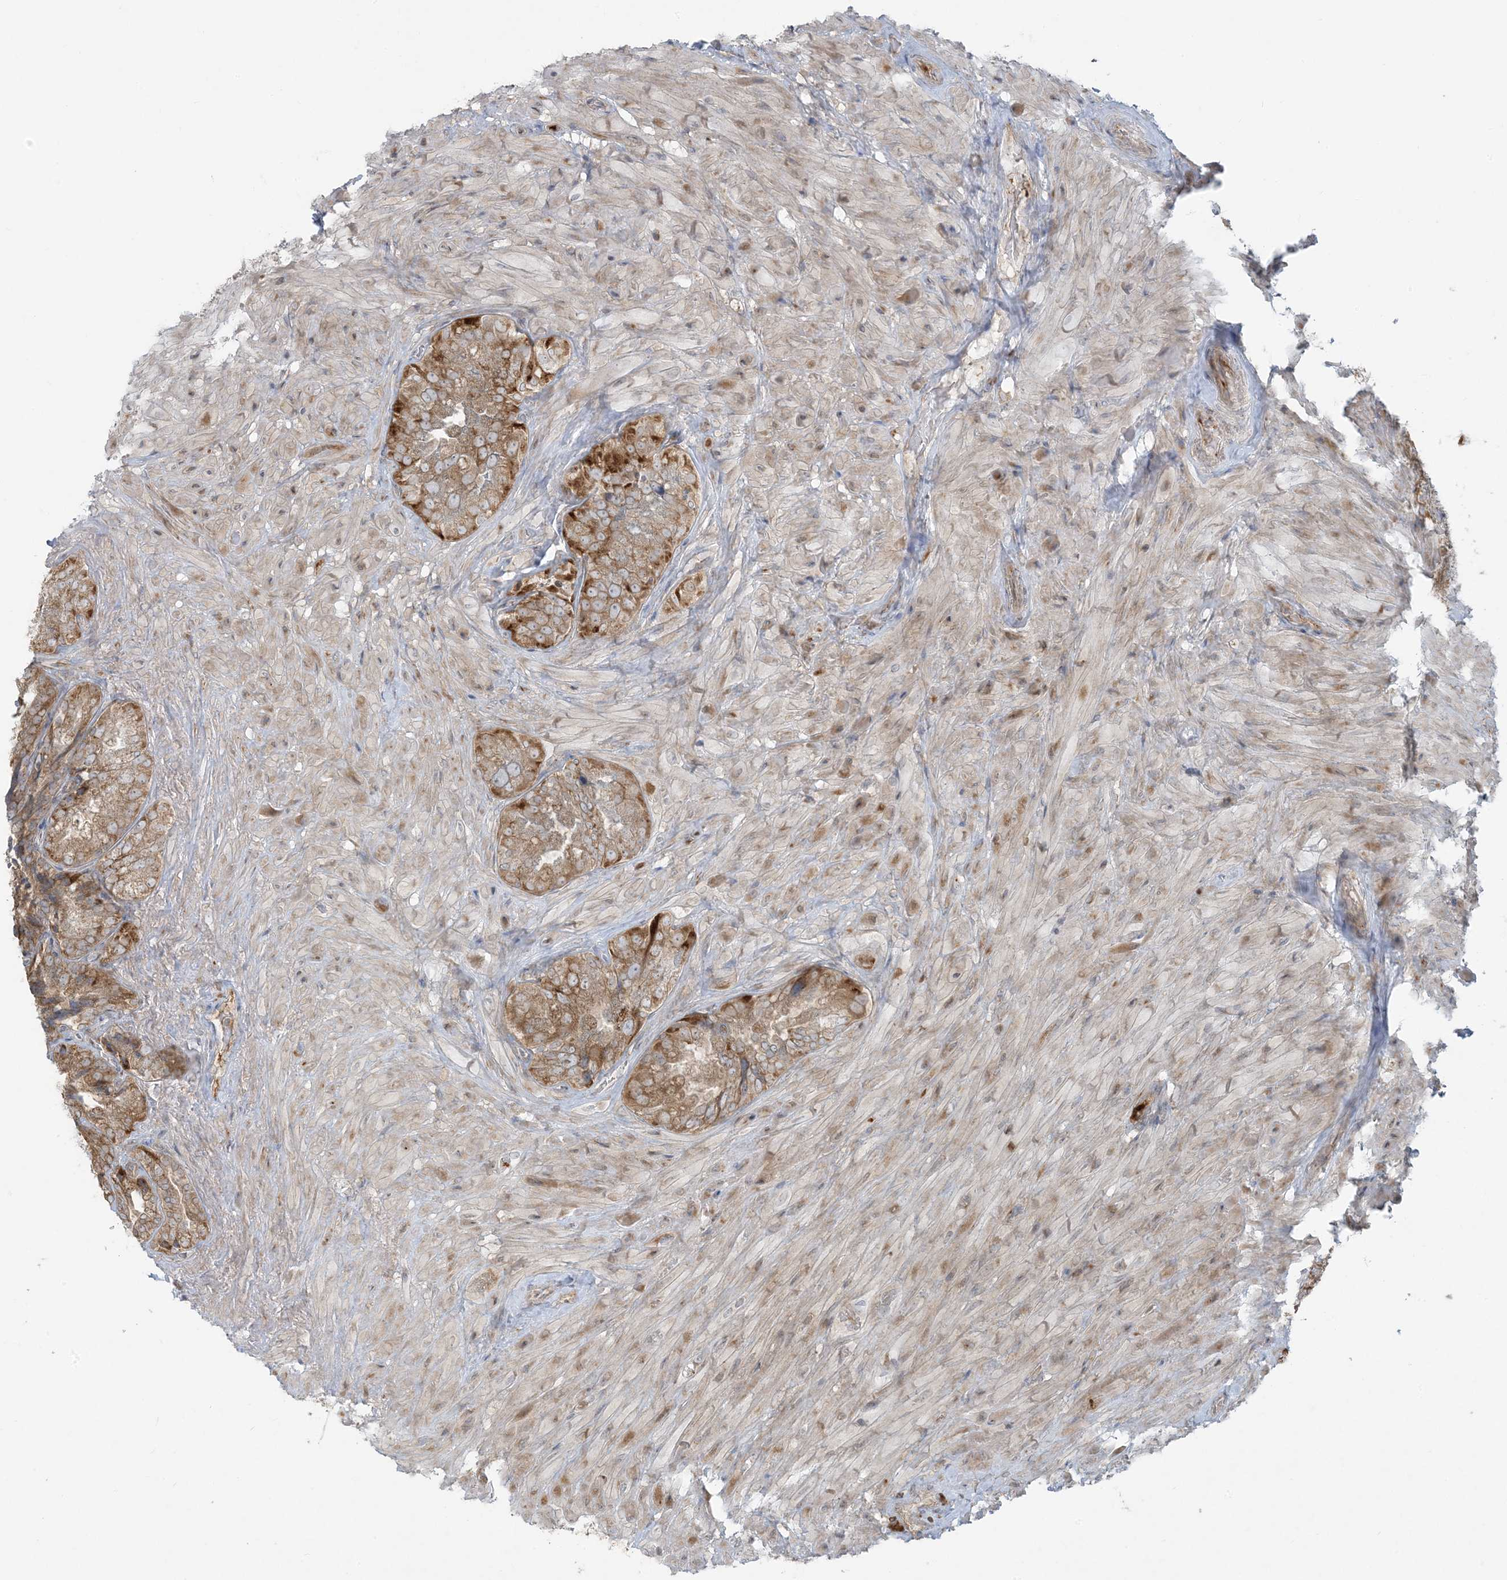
{"staining": {"intensity": "moderate", "quantity": ">75%", "location": "cytoplasmic/membranous"}, "tissue": "seminal vesicle", "cell_type": "Glandular cells", "image_type": "normal", "snomed": [{"axis": "morphology", "description": "Normal tissue, NOS"}, {"axis": "topography", "description": "Seminal veicle"}, {"axis": "topography", "description": "Peripheral nerve tissue"}], "caption": "This is a histology image of IHC staining of benign seminal vesicle, which shows moderate expression in the cytoplasmic/membranous of glandular cells.", "gene": "ZNF263", "patient": {"sex": "male", "age": 63}}